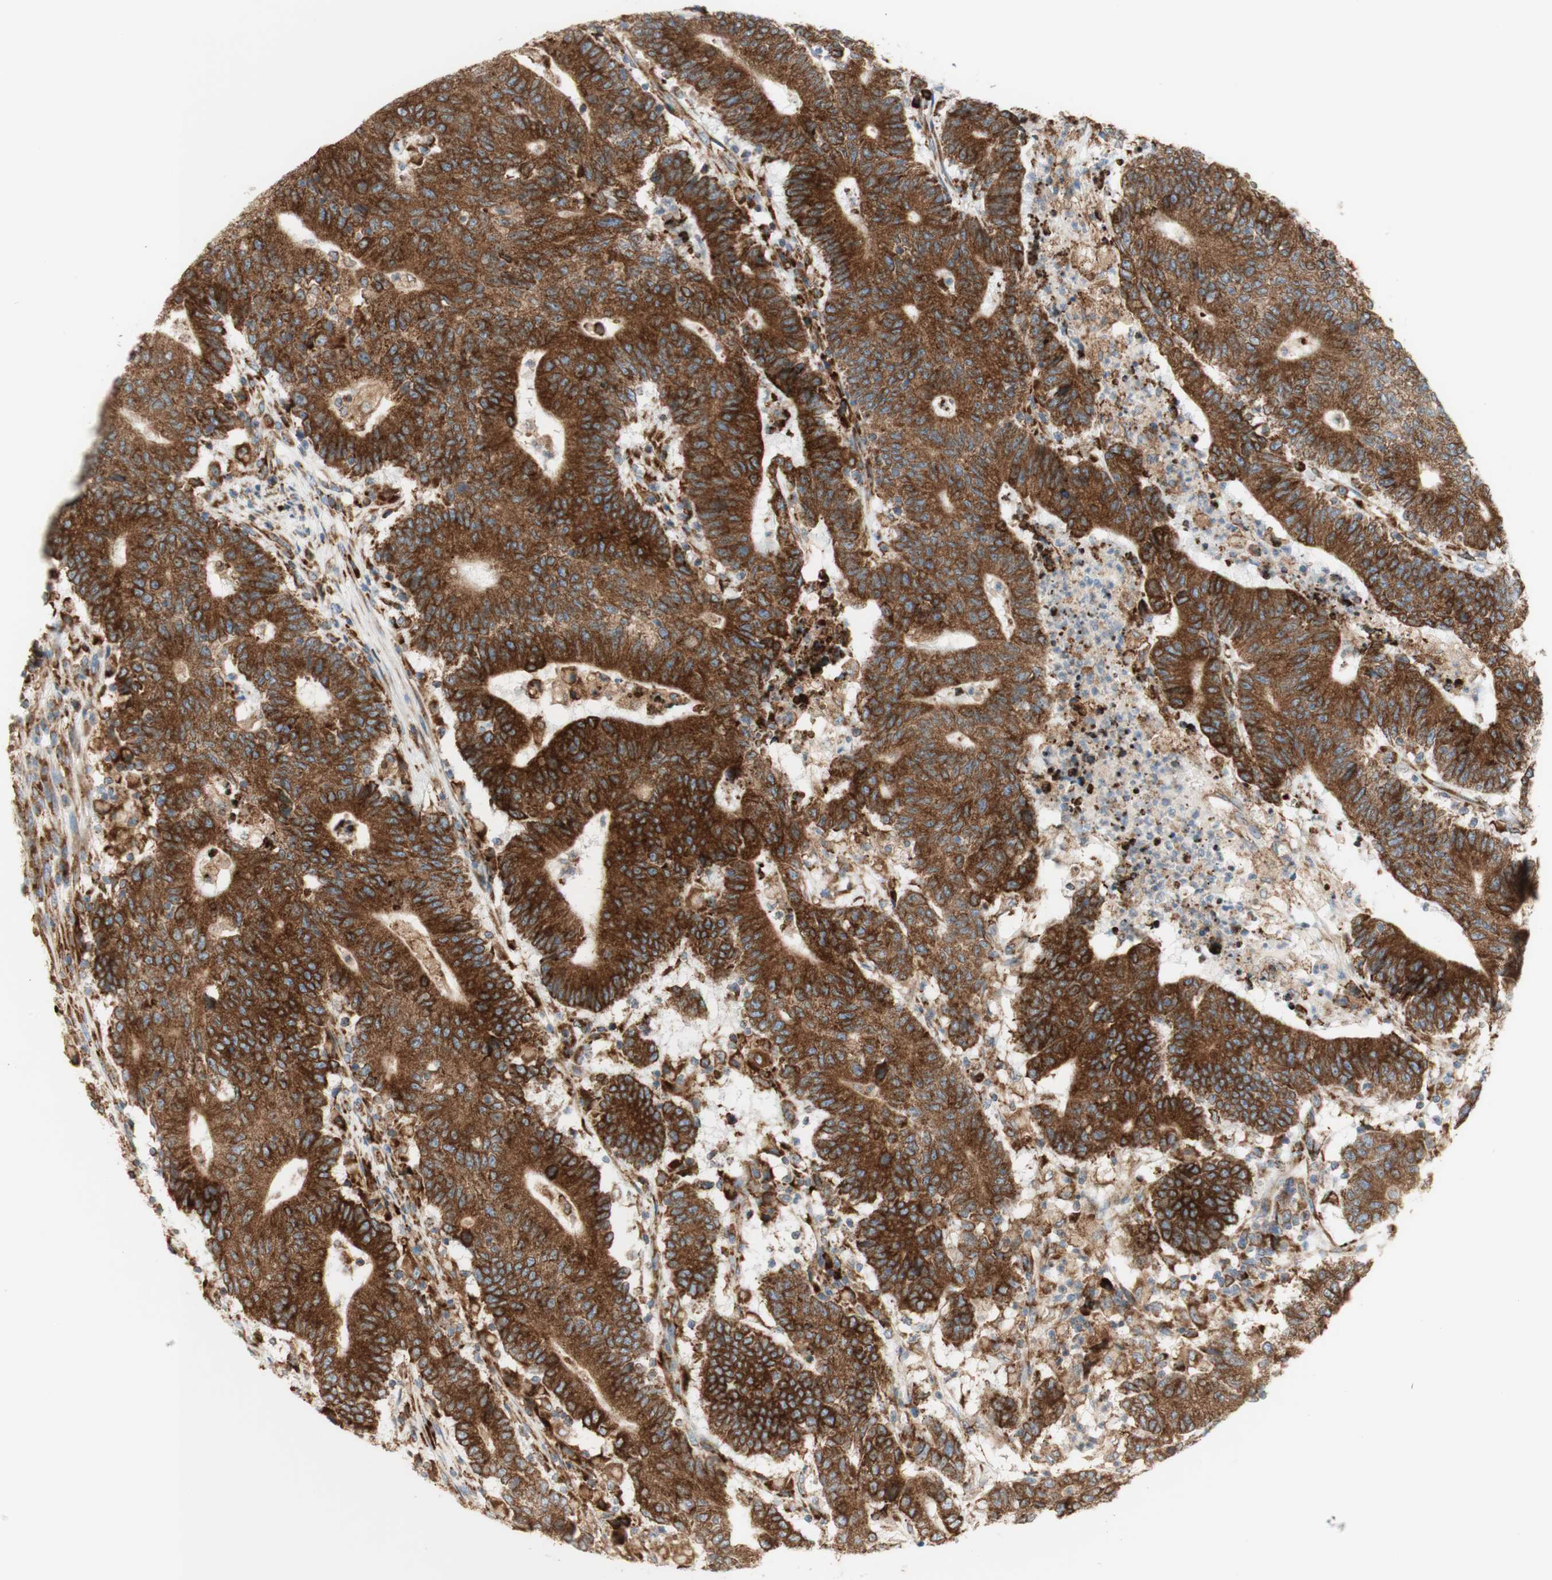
{"staining": {"intensity": "strong", "quantity": ">75%", "location": "cytoplasmic/membranous"}, "tissue": "colorectal cancer", "cell_type": "Tumor cells", "image_type": "cancer", "snomed": [{"axis": "morphology", "description": "Normal tissue, NOS"}, {"axis": "morphology", "description": "Adenocarcinoma, NOS"}, {"axis": "topography", "description": "Colon"}], "caption": "Colorectal cancer (adenocarcinoma) stained for a protein shows strong cytoplasmic/membranous positivity in tumor cells.", "gene": "MANF", "patient": {"sex": "female", "age": 75}}